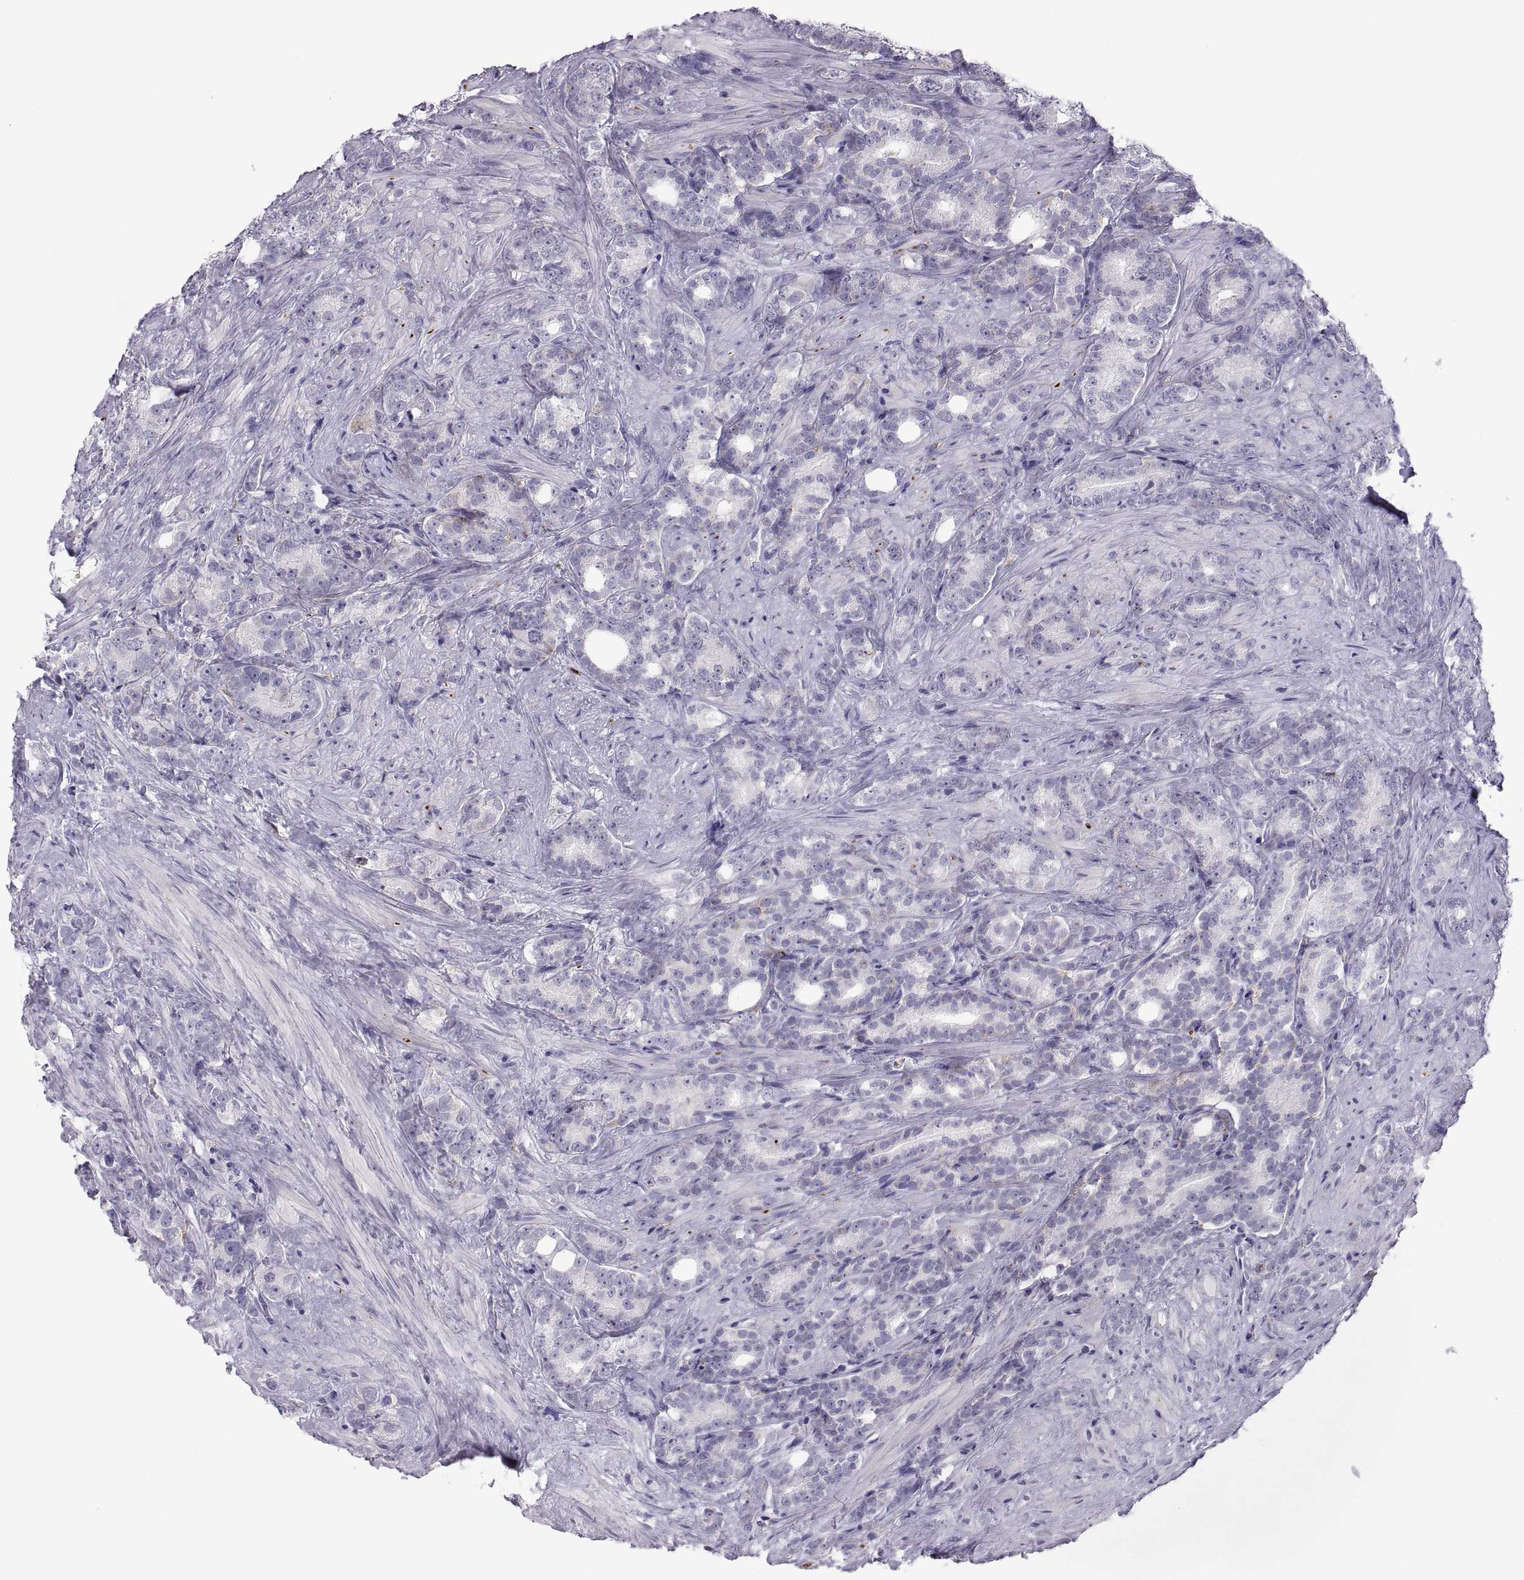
{"staining": {"intensity": "negative", "quantity": "none", "location": "none"}, "tissue": "prostate cancer", "cell_type": "Tumor cells", "image_type": "cancer", "snomed": [{"axis": "morphology", "description": "Adenocarcinoma, High grade"}, {"axis": "topography", "description": "Prostate"}], "caption": "Immunohistochemical staining of human prostate cancer (adenocarcinoma (high-grade)) demonstrates no significant positivity in tumor cells. (Brightfield microscopy of DAB (3,3'-diaminobenzidine) IHC at high magnification).", "gene": "RGS19", "patient": {"sex": "male", "age": 90}}